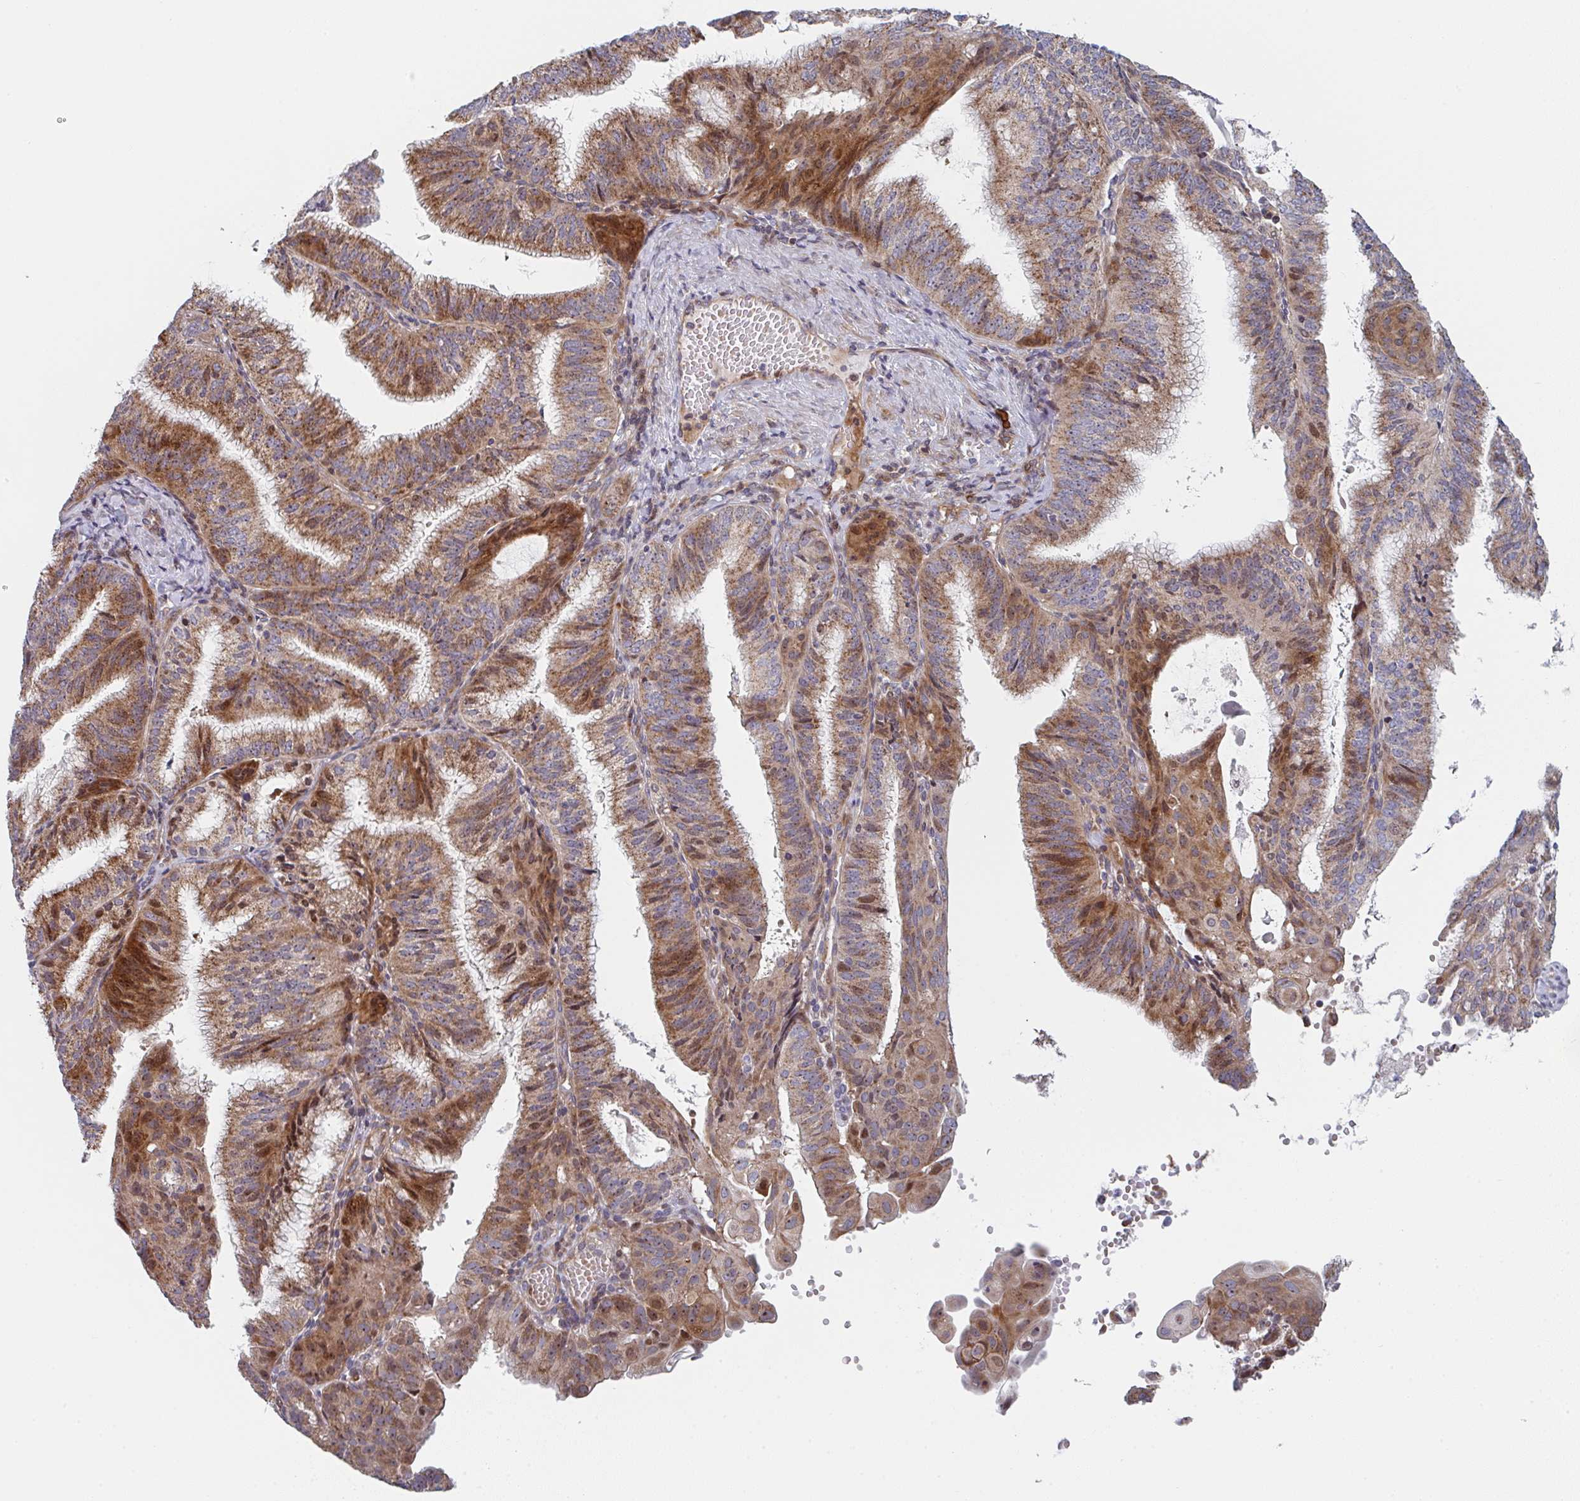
{"staining": {"intensity": "moderate", "quantity": ">75%", "location": "cytoplasmic/membranous,nuclear"}, "tissue": "endometrial cancer", "cell_type": "Tumor cells", "image_type": "cancer", "snomed": [{"axis": "morphology", "description": "Adenocarcinoma, NOS"}, {"axis": "topography", "description": "Endometrium"}], "caption": "The immunohistochemical stain labels moderate cytoplasmic/membranous and nuclear expression in tumor cells of adenocarcinoma (endometrial) tissue. Immunohistochemistry stains the protein of interest in brown and the nuclei are stained blue.", "gene": "ZNF644", "patient": {"sex": "female", "age": 49}}